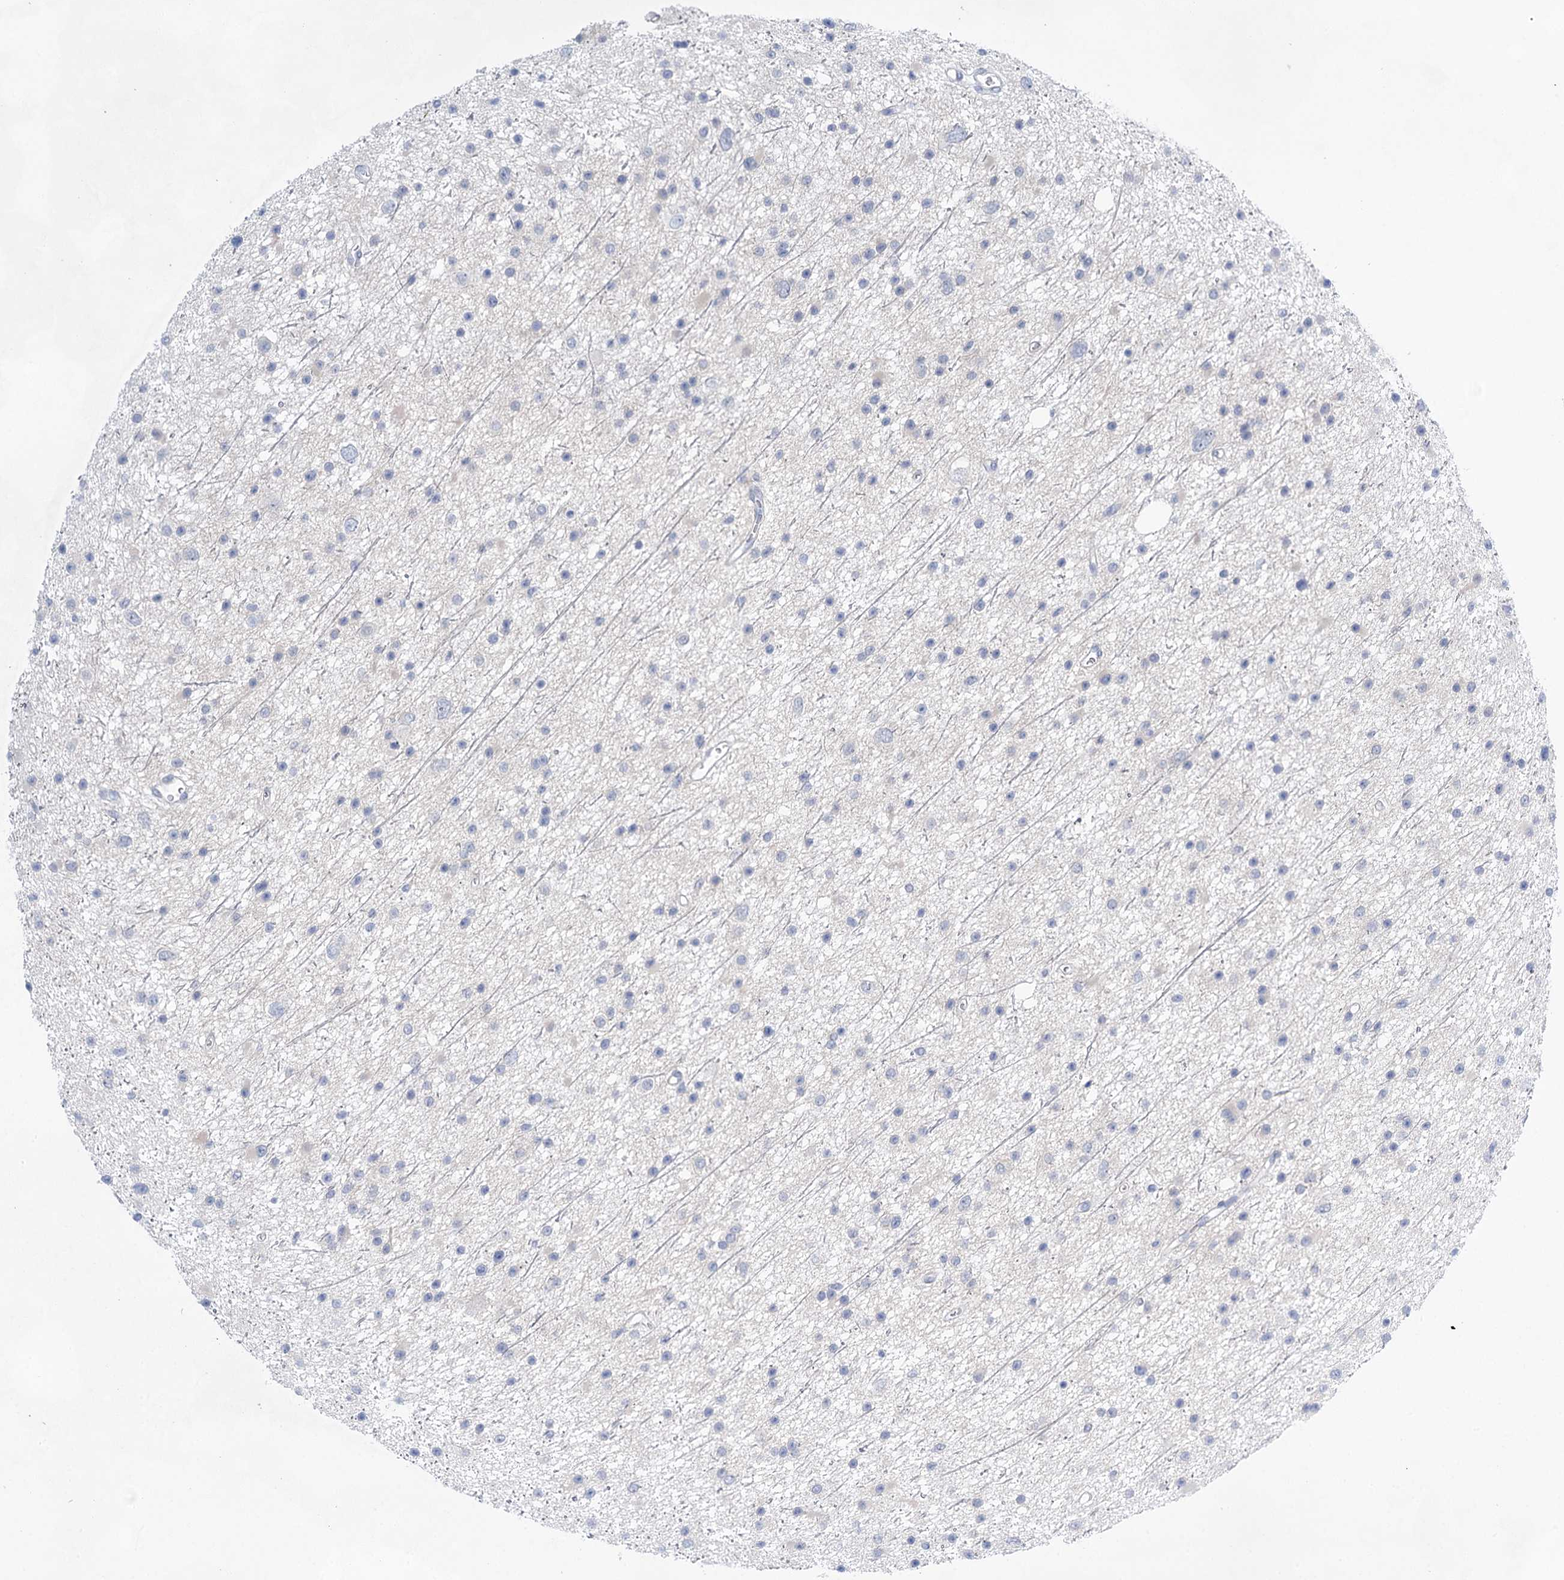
{"staining": {"intensity": "negative", "quantity": "none", "location": "none"}, "tissue": "glioma", "cell_type": "Tumor cells", "image_type": "cancer", "snomed": [{"axis": "morphology", "description": "Glioma, malignant, Low grade"}, {"axis": "topography", "description": "Cerebral cortex"}], "caption": "This is an immunohistochemistry (IHC) histopathology image of malignant glioma (low-grade). There is no staining in tumor cells.", "gene": "LALBA", "patient": {"sex": "female", "age": 39}}